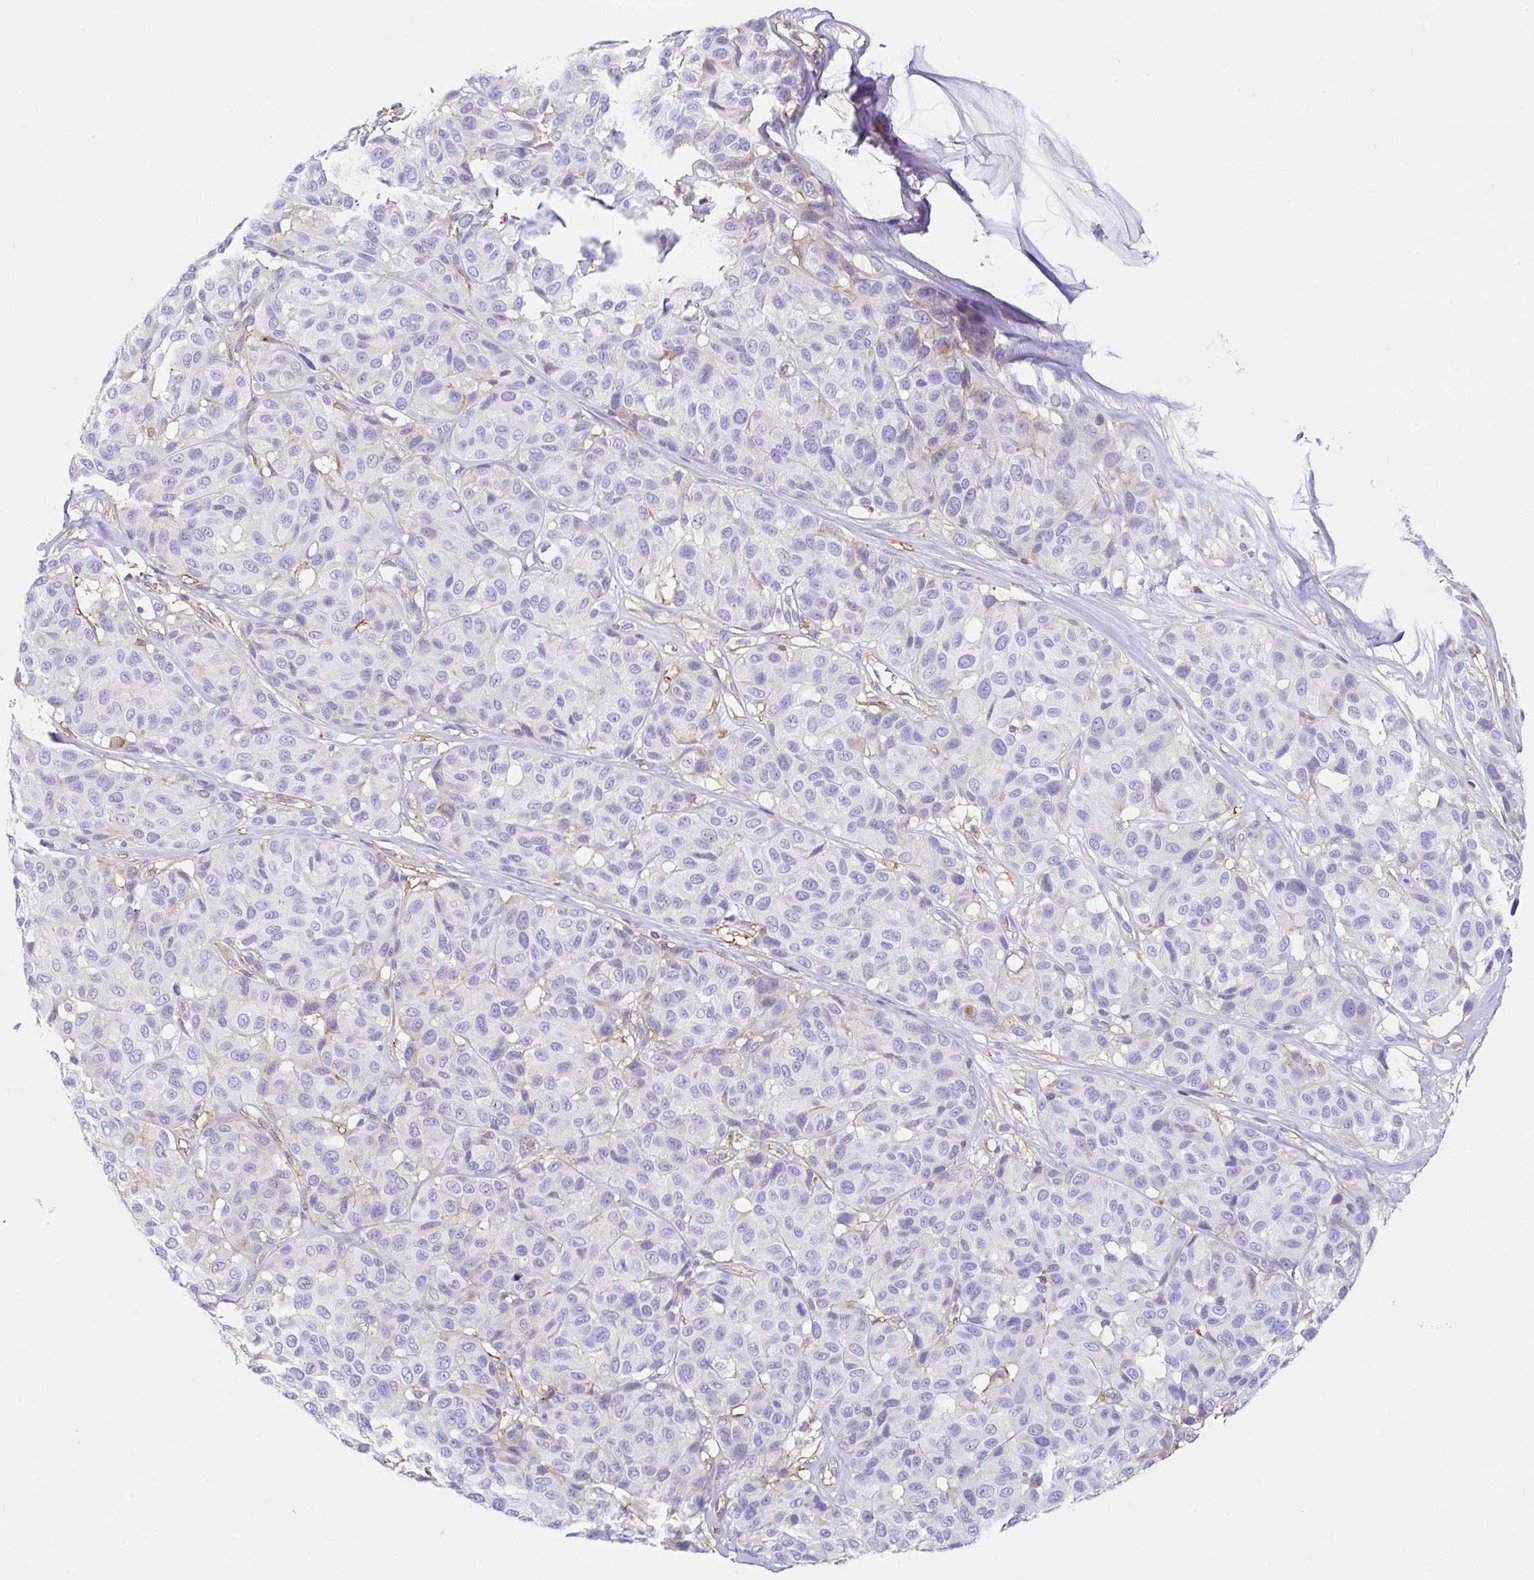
{"staining": {"intensity": "negative", "quantity": "none", "location": "none"}, "tissue": "melanoma", "cell_type": "Tumor cells", "image_type": "cancer", "snomed": [{"axis": "morphology", "description": "Malignant melanoma, NOS"}, {"axis": "topography", "description": "Skin"}], "caption": "Tumor cells show no significant positivity in malignant melanoma.", "gene": "MTTP", "patient": {"sex": "female", "age": 66}}